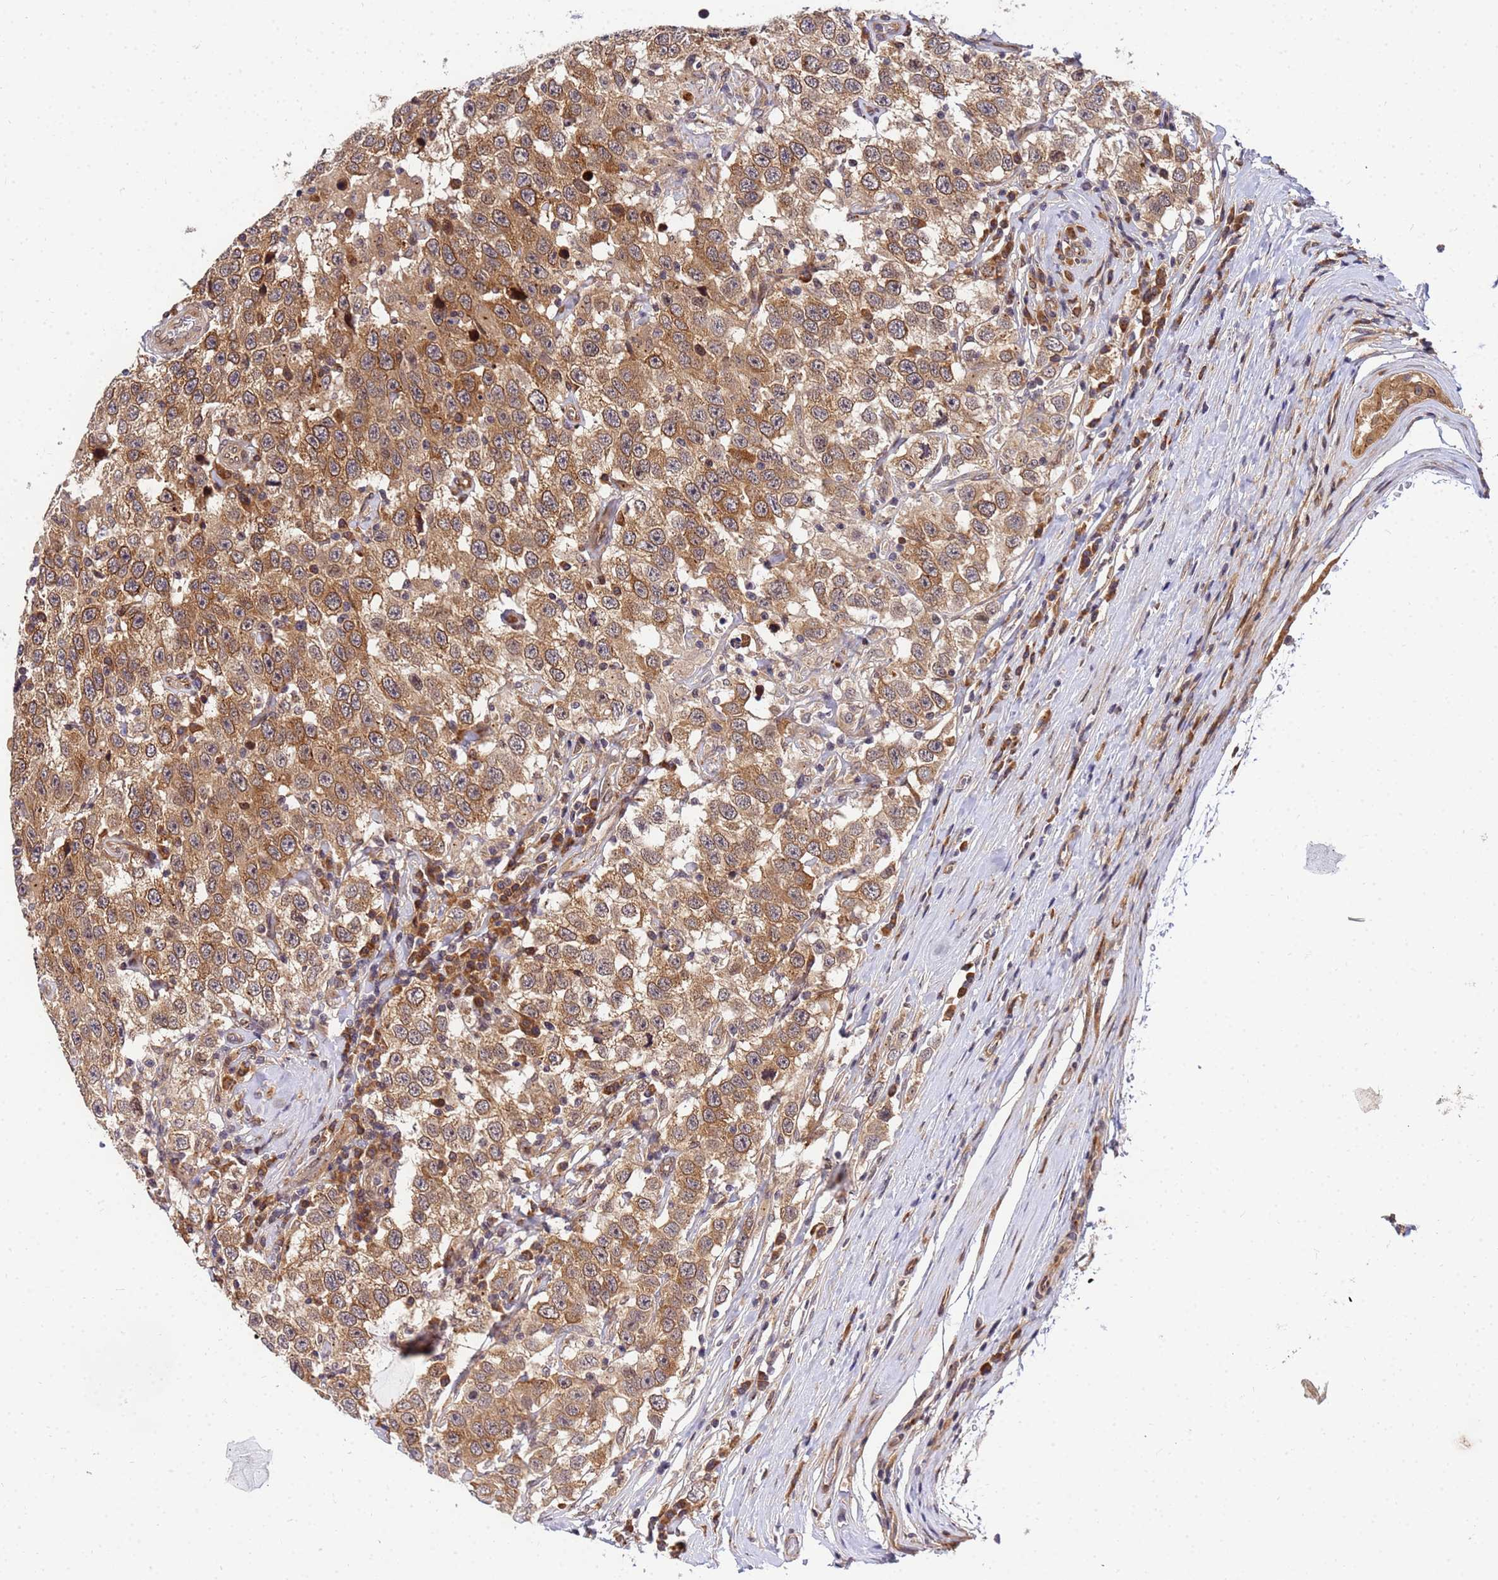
{"staining": {"intensity": "moderate", "quantity": ">75%", "location": "cytoplasmic/membranous"}, "tissue": "testis cancer", "cell_type": "Tumor cells", "image_type": "cancer", "snomed": [{"axis": "morphology", "description": "Seminoma, NOS"}, {"axis": "topography", "description": "Testis"}], "caption": "Testis seminoma stained with immunohistochemistry demonstrates moderate cytoplasmic/membranous staining in about >75% of tumor cells.", "gene": "UNC93B1", "patient": {"sex": "male", "age": 41}}